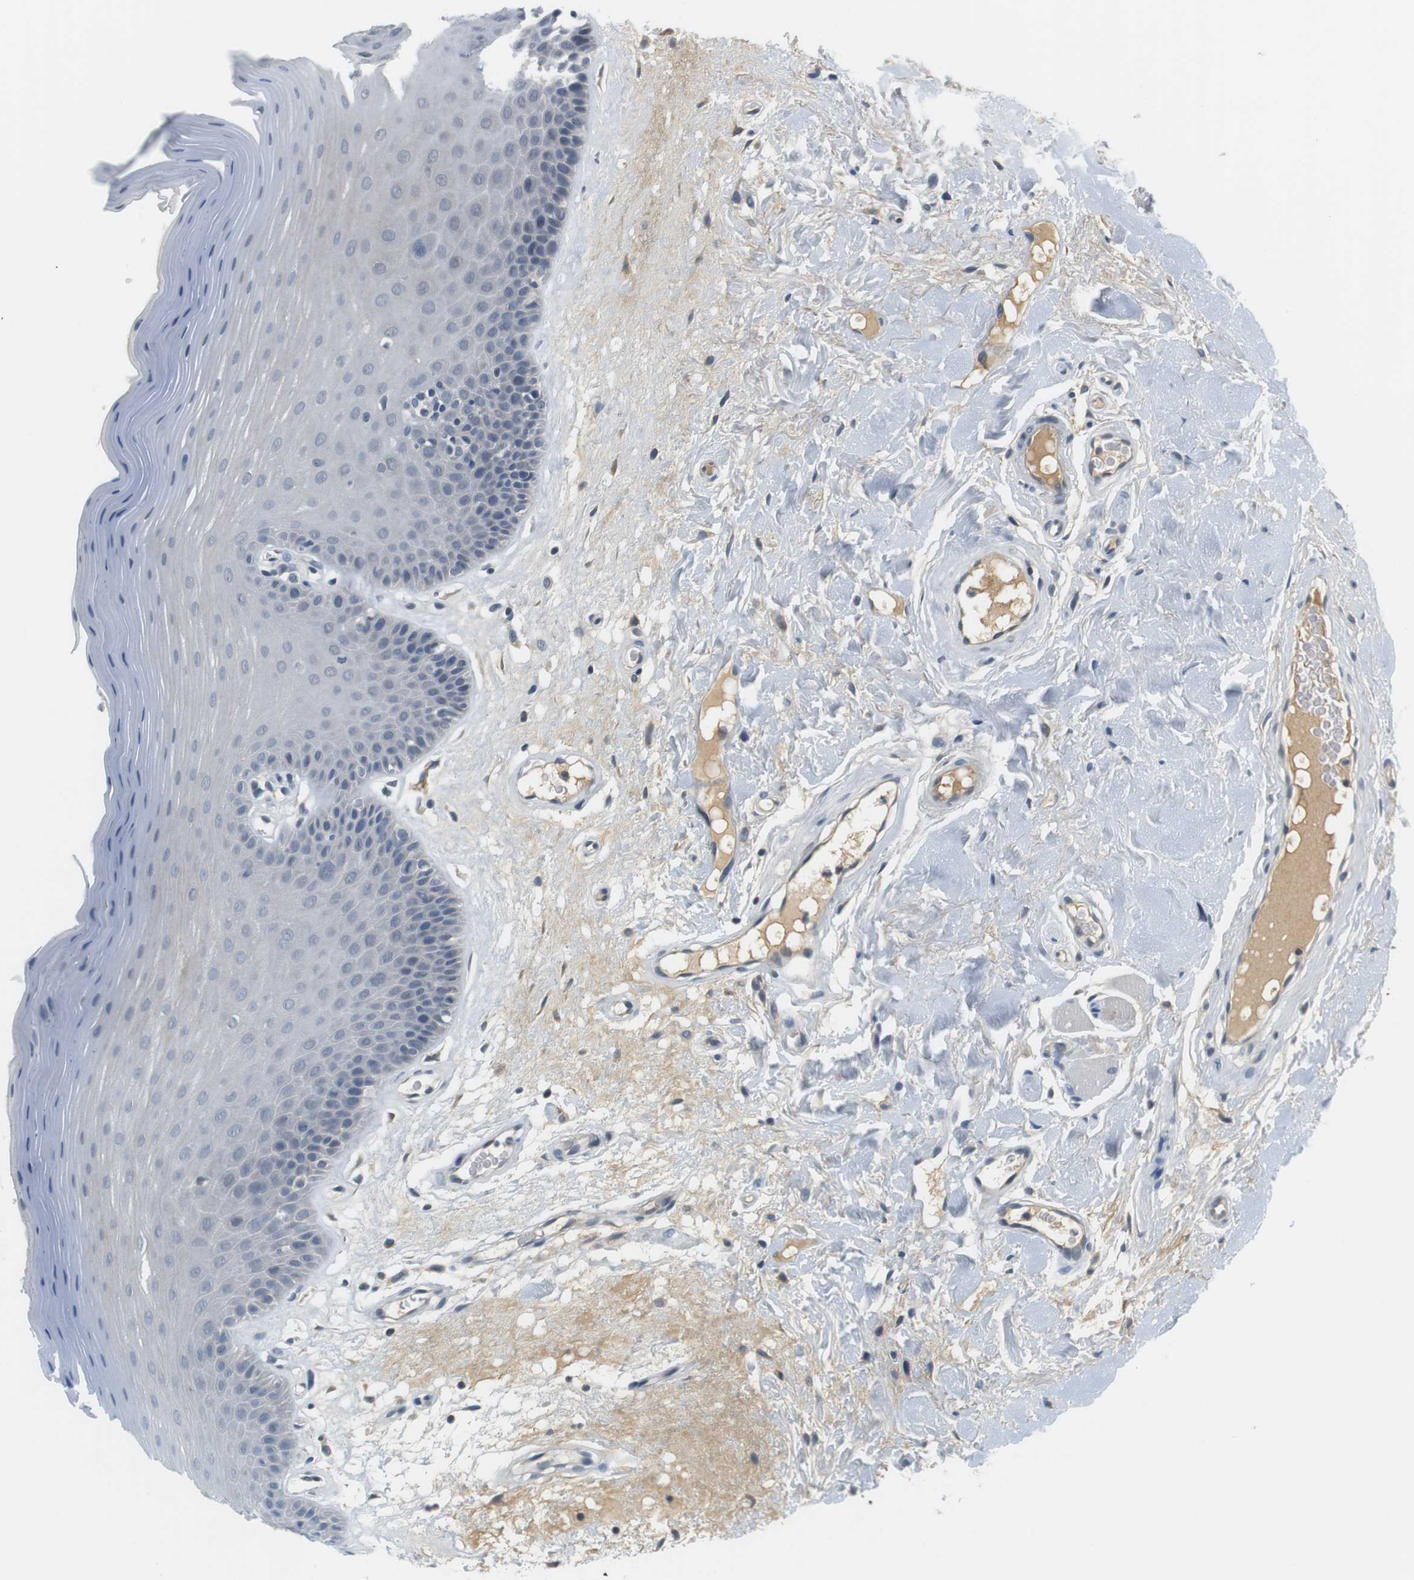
{"staining": {"intensity": "negative", "quantity": "none", "location": "none"}, "tissue": "oral mucosa", "cell_type": "Squamous epithelial cells", "image_type": "normal", "snomed": [{"axis": "morphology", "description": "Normal tissue, NOS"}, {"axis": "morphology", "description": "Squamous cell carcinoma, NOS"}, {"axis": "topography", "description": "Skeletal muscle"}, {"axis": "topography", "description": "Adipose tissue"}, {"axis": "topography", "description": "Vascular tissue"}, {"axis": "topography", "description": "Oral tissue"}, {"axis": "topography", "description": "Peripheral nerve tissue"}, {"axis": "topography", "description": "Head-Neck"}], "caption": "This image is of unremarkable oral mucosa stained with immunohistochemistry (IHC) to label a protein in brown with the nuclei are counter-stained blue. There is no staining in squamous epithelial cells. (Brightfield microscopy of DAB IHC at high magnification).", "gene": "WNT7A", "patient": {"sex": "male", "age": 71}}